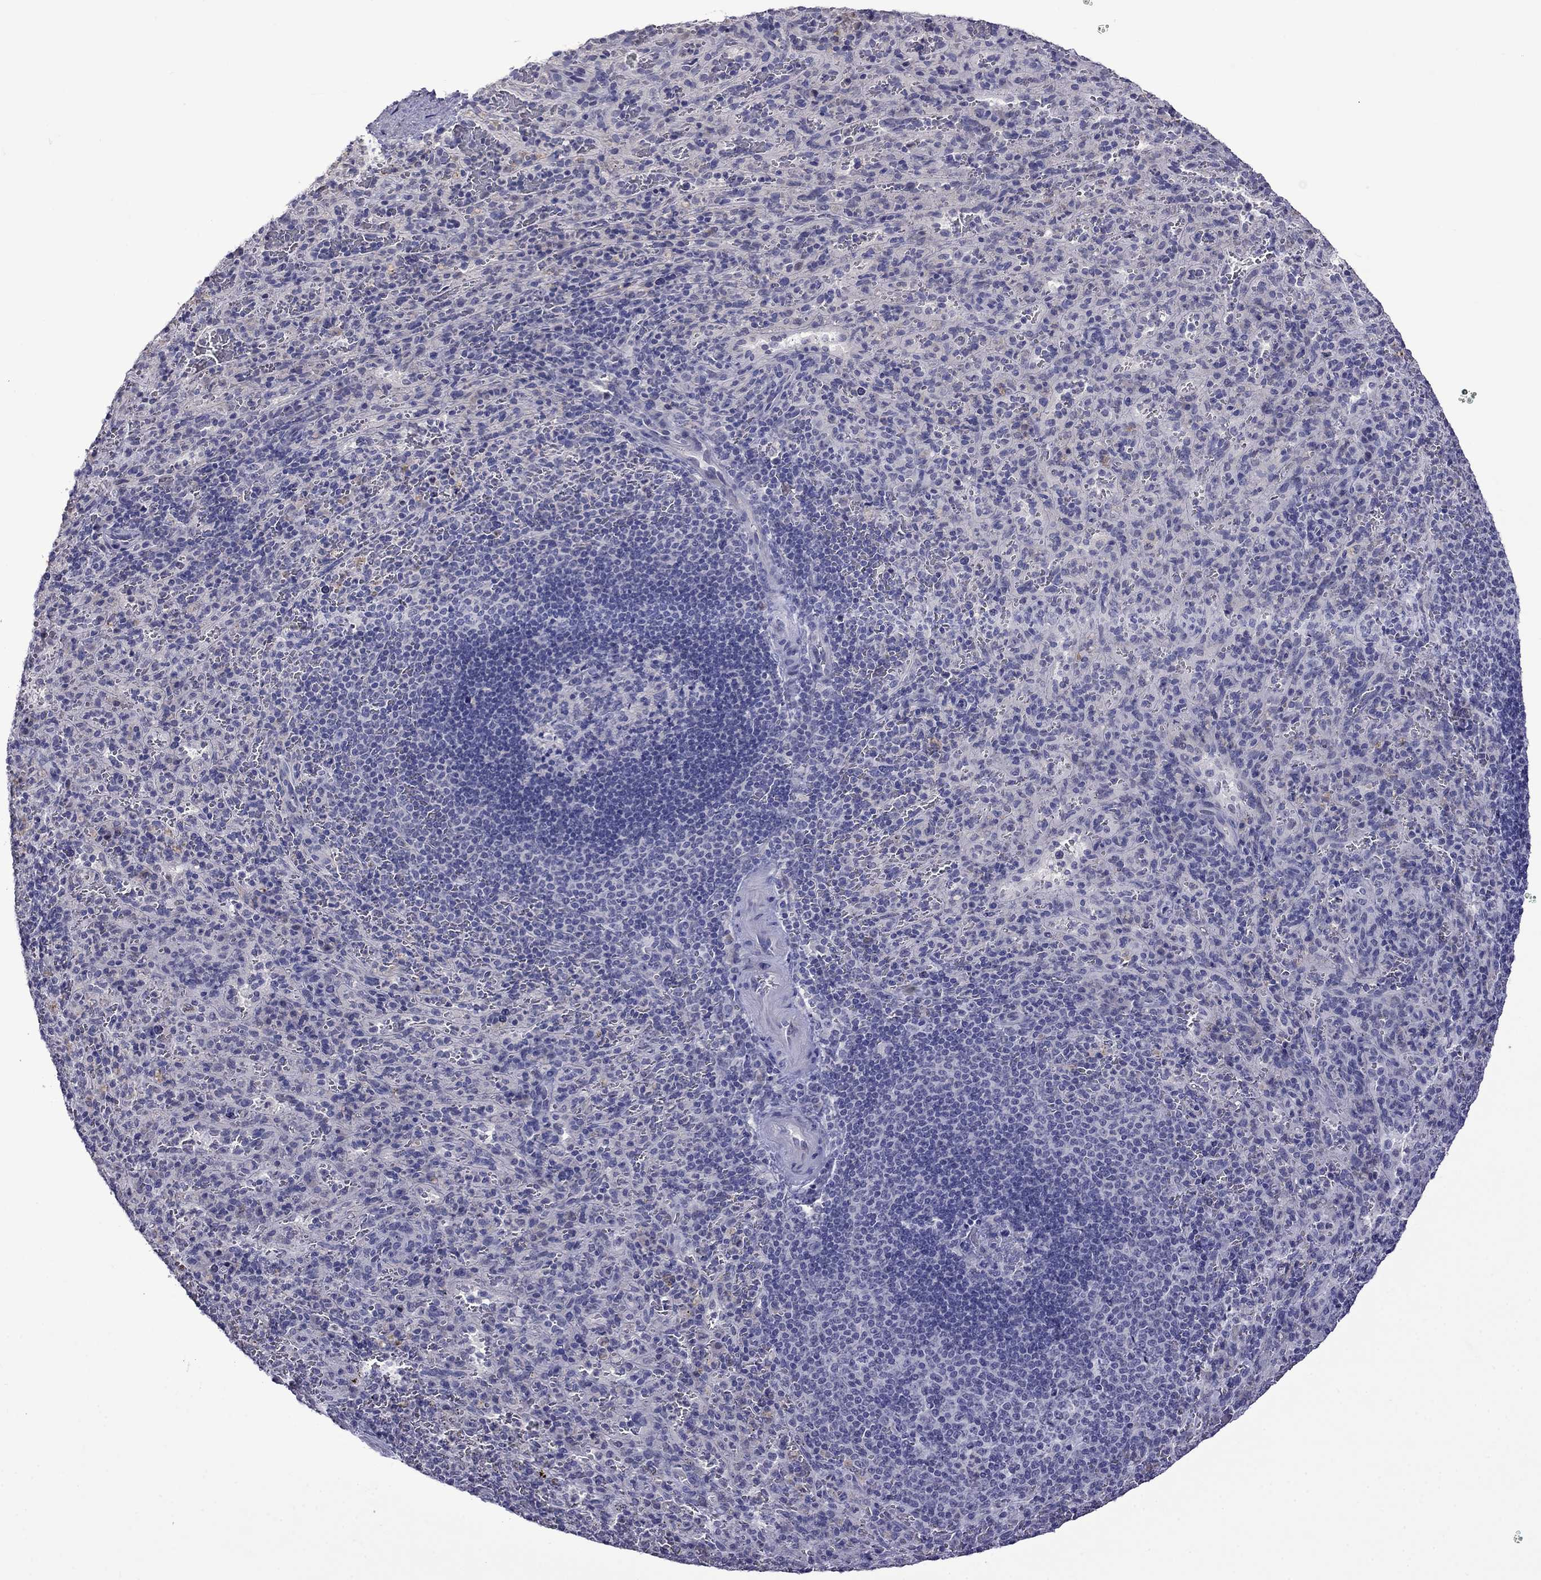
{"staining": {"intensity": "negative", "quantity": "none", "location": "none"}, "tissue": "spleen", "cell_type": "Cells in red pulp", "image_type": "normal", "snomed": [{"axis": "morphology", "description": "Normal tissue, NOS"}, {"axis": "topography", "description": "Spleen"}], "caption": "Immunohistochemistry (IHC) micrograph of benign spleen: human spleen stained with DAB (3,3'-diaminobenzidine) demonstrates no significant protein positivity in cells in red pulp.", "gene": "STAR", "patient": {"sex": "male", "age": 57}}